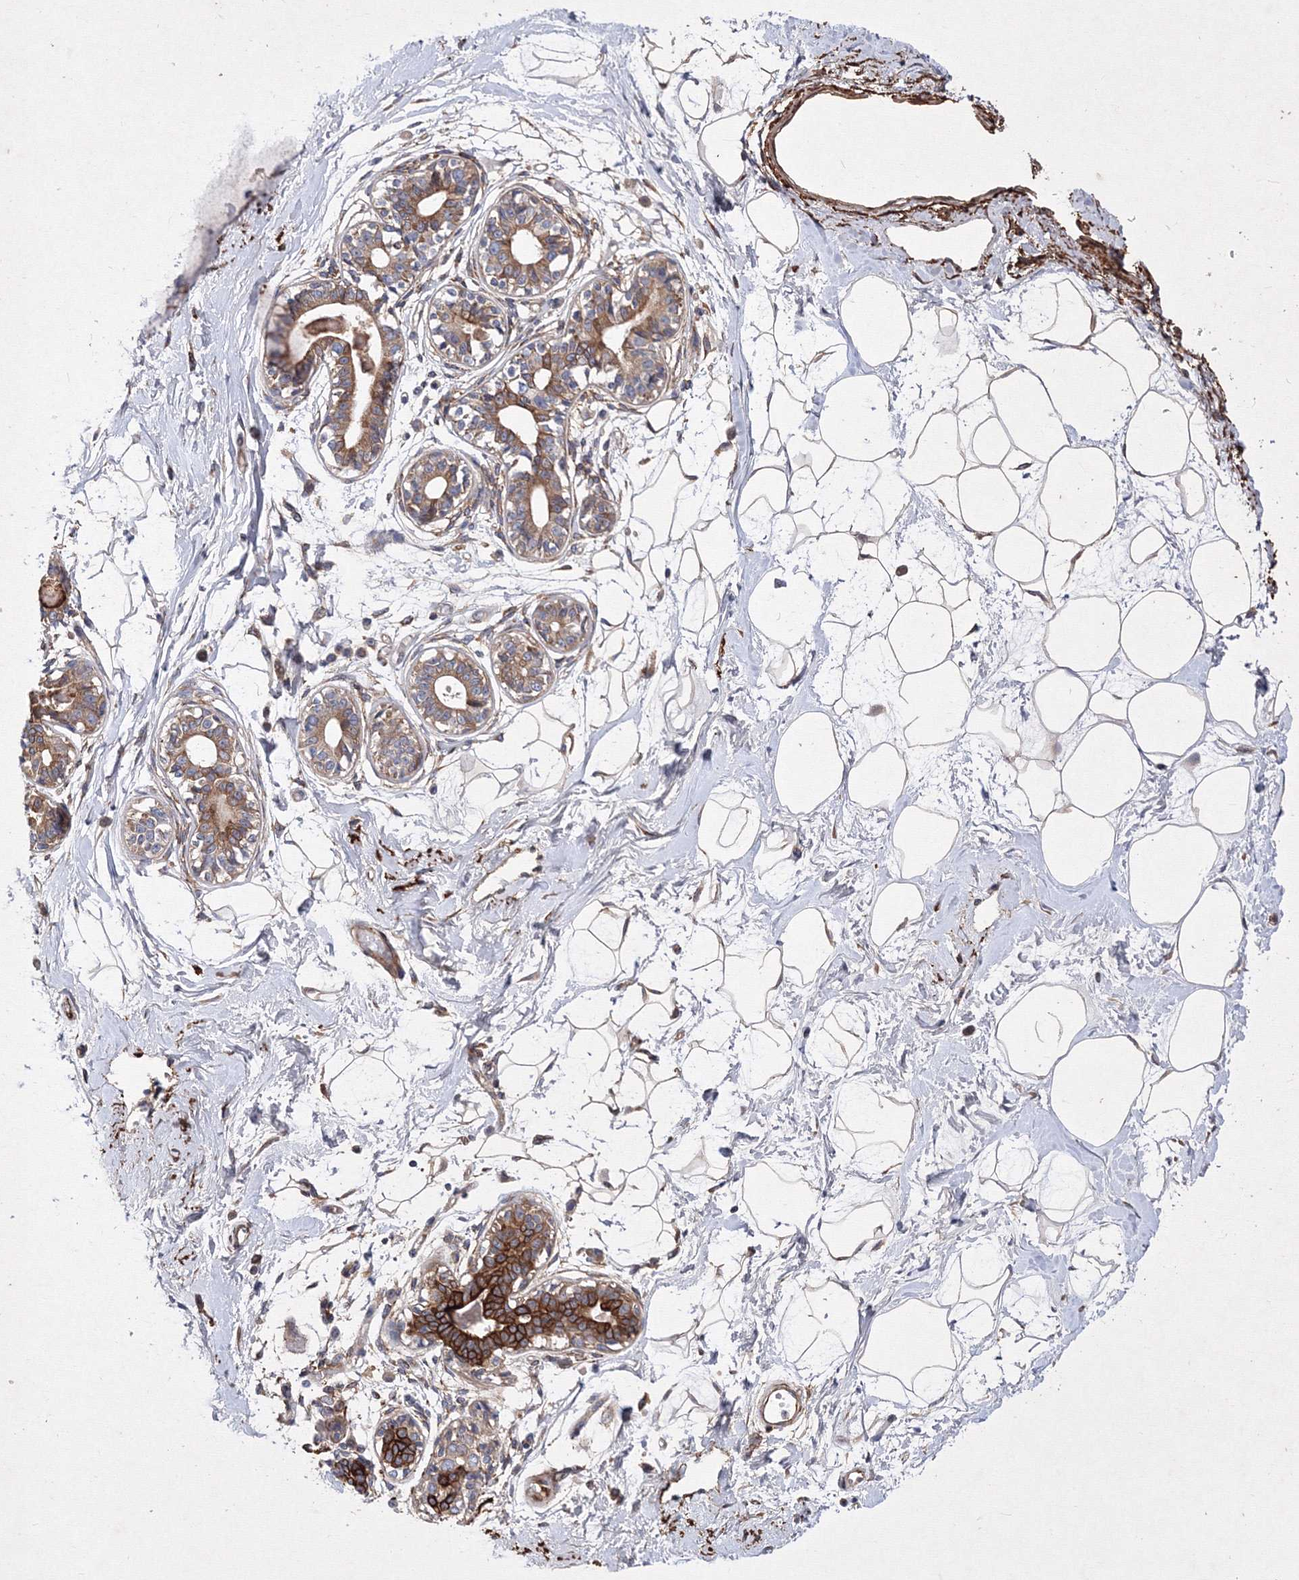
{"staining": {"intensity": "weak", "quantity": "25%-75%", "location": "cytoplasmic/membranous"}, "tissue": "breast", "cell_type": "Adipocytes", "image_type": "normal", "snomed": [{"axis": "morphology", "description": "Normal tissue, NOS"}, {"axis": "topography", "description": "Breast"}], "caption": "This photomicrograph demonstrates unremarkable breast stained with immunohistochemistry (IHC) to label a protein in brown. The cytoplasmic/membranous of adipocytes show weak positivity for the protein. Nuclei are counter-stained blue.", "gene": "SNX18", "patient": {"sex": "female", "age": 45}}